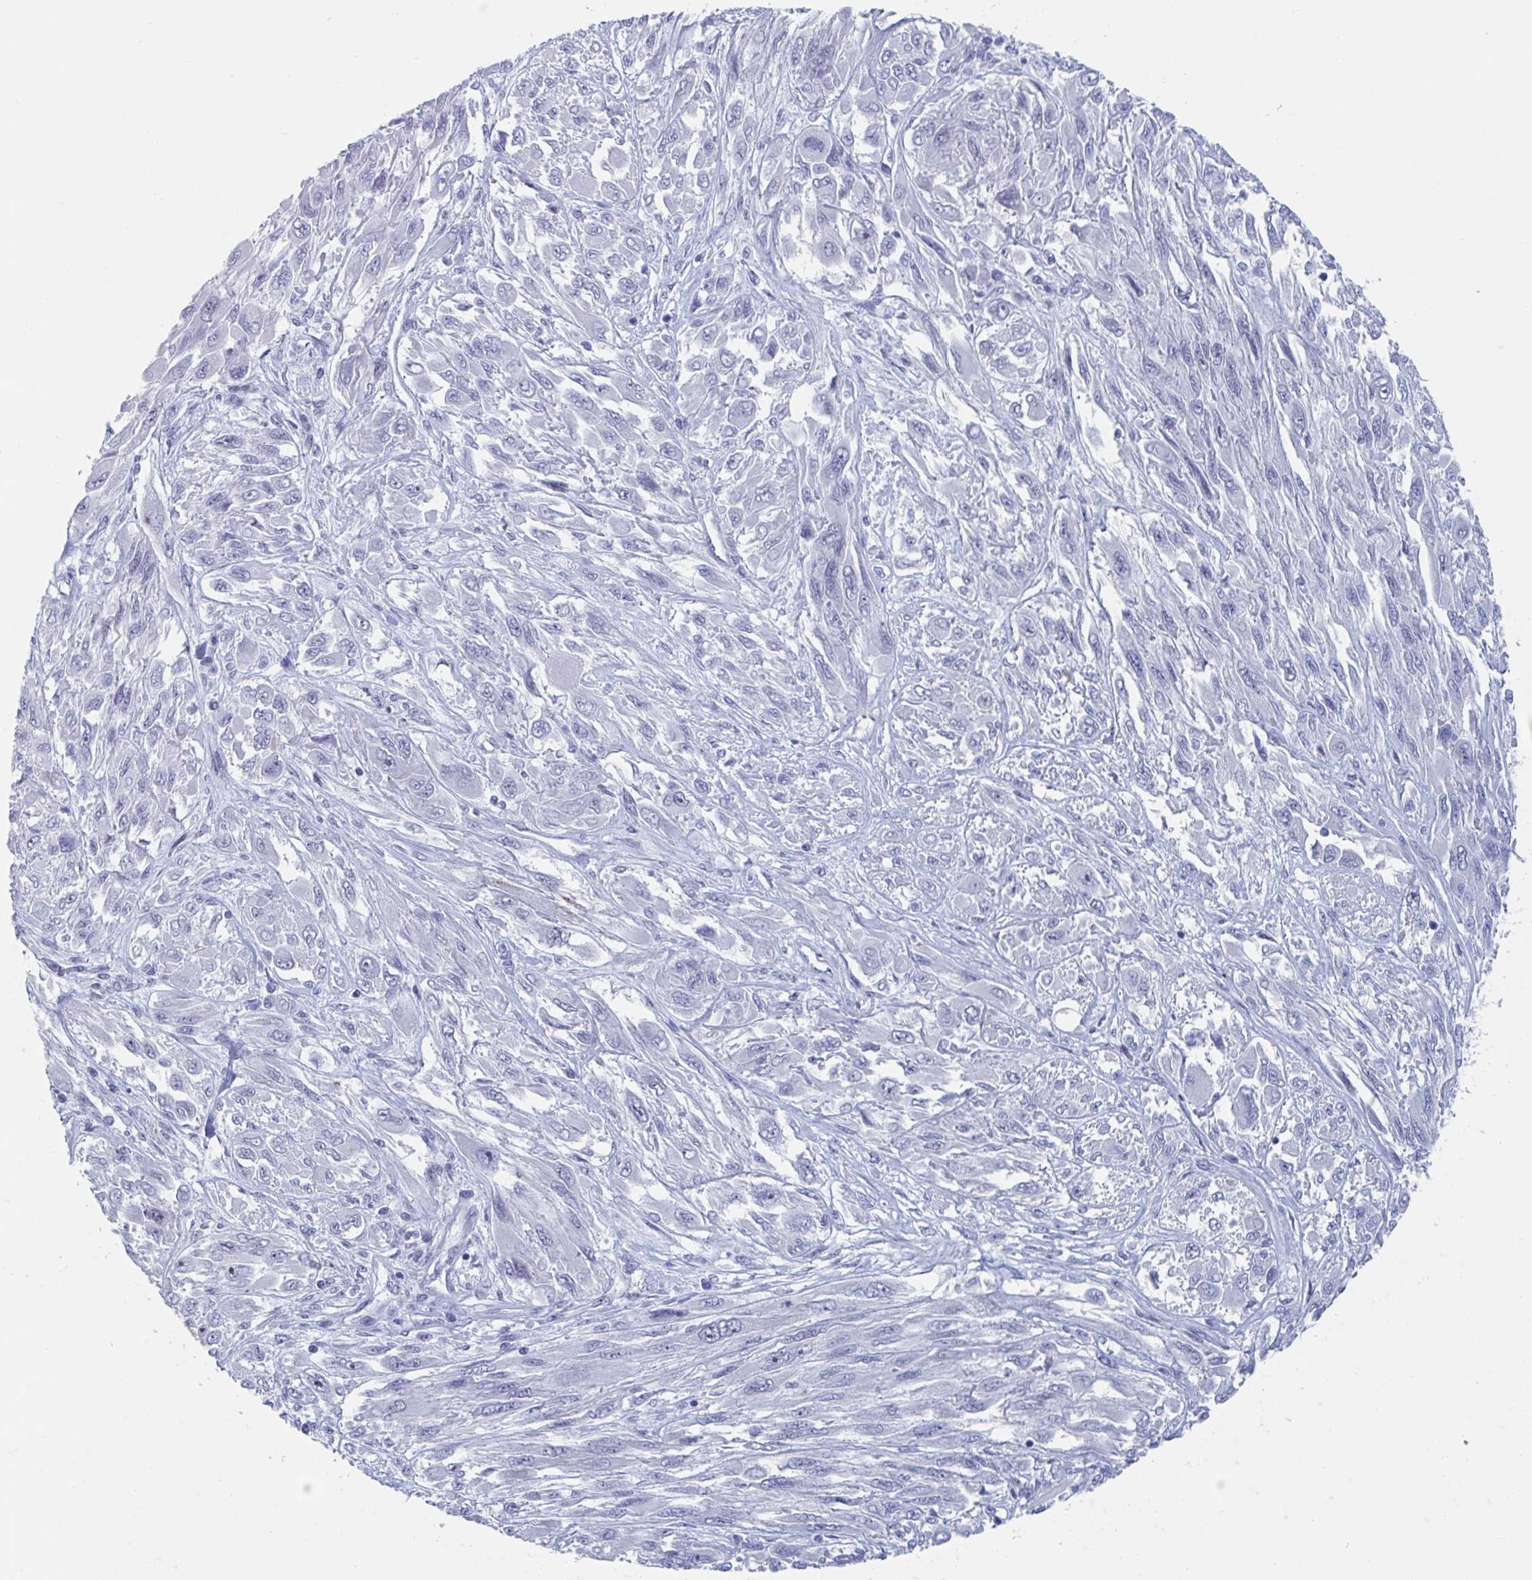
{"staining": {"intensity": "negative", "quantity": "none", "location": "none"}, "tissue": "melanoma", "cell_type": "Tumor cells", "image_type": "cancer", "snomed": [{"axis": "morphology", "description": "Malignant melanoma, NOS"}, {"axis": "topography", "description": "Skin"}], "caption": "High magnification brightfield microscopy of melanoma stained with DAB (brown) and counterstained with hematoxylin (blue): tumor cells show no significant staining. The staining was performed using DAB to visualize the protein expression in brown, while the nuclei were stained in blue with hematoxylin (Magnification: 20x).", "gene": "NR1H2", "patient": {"sex": "female", "age": 91}}